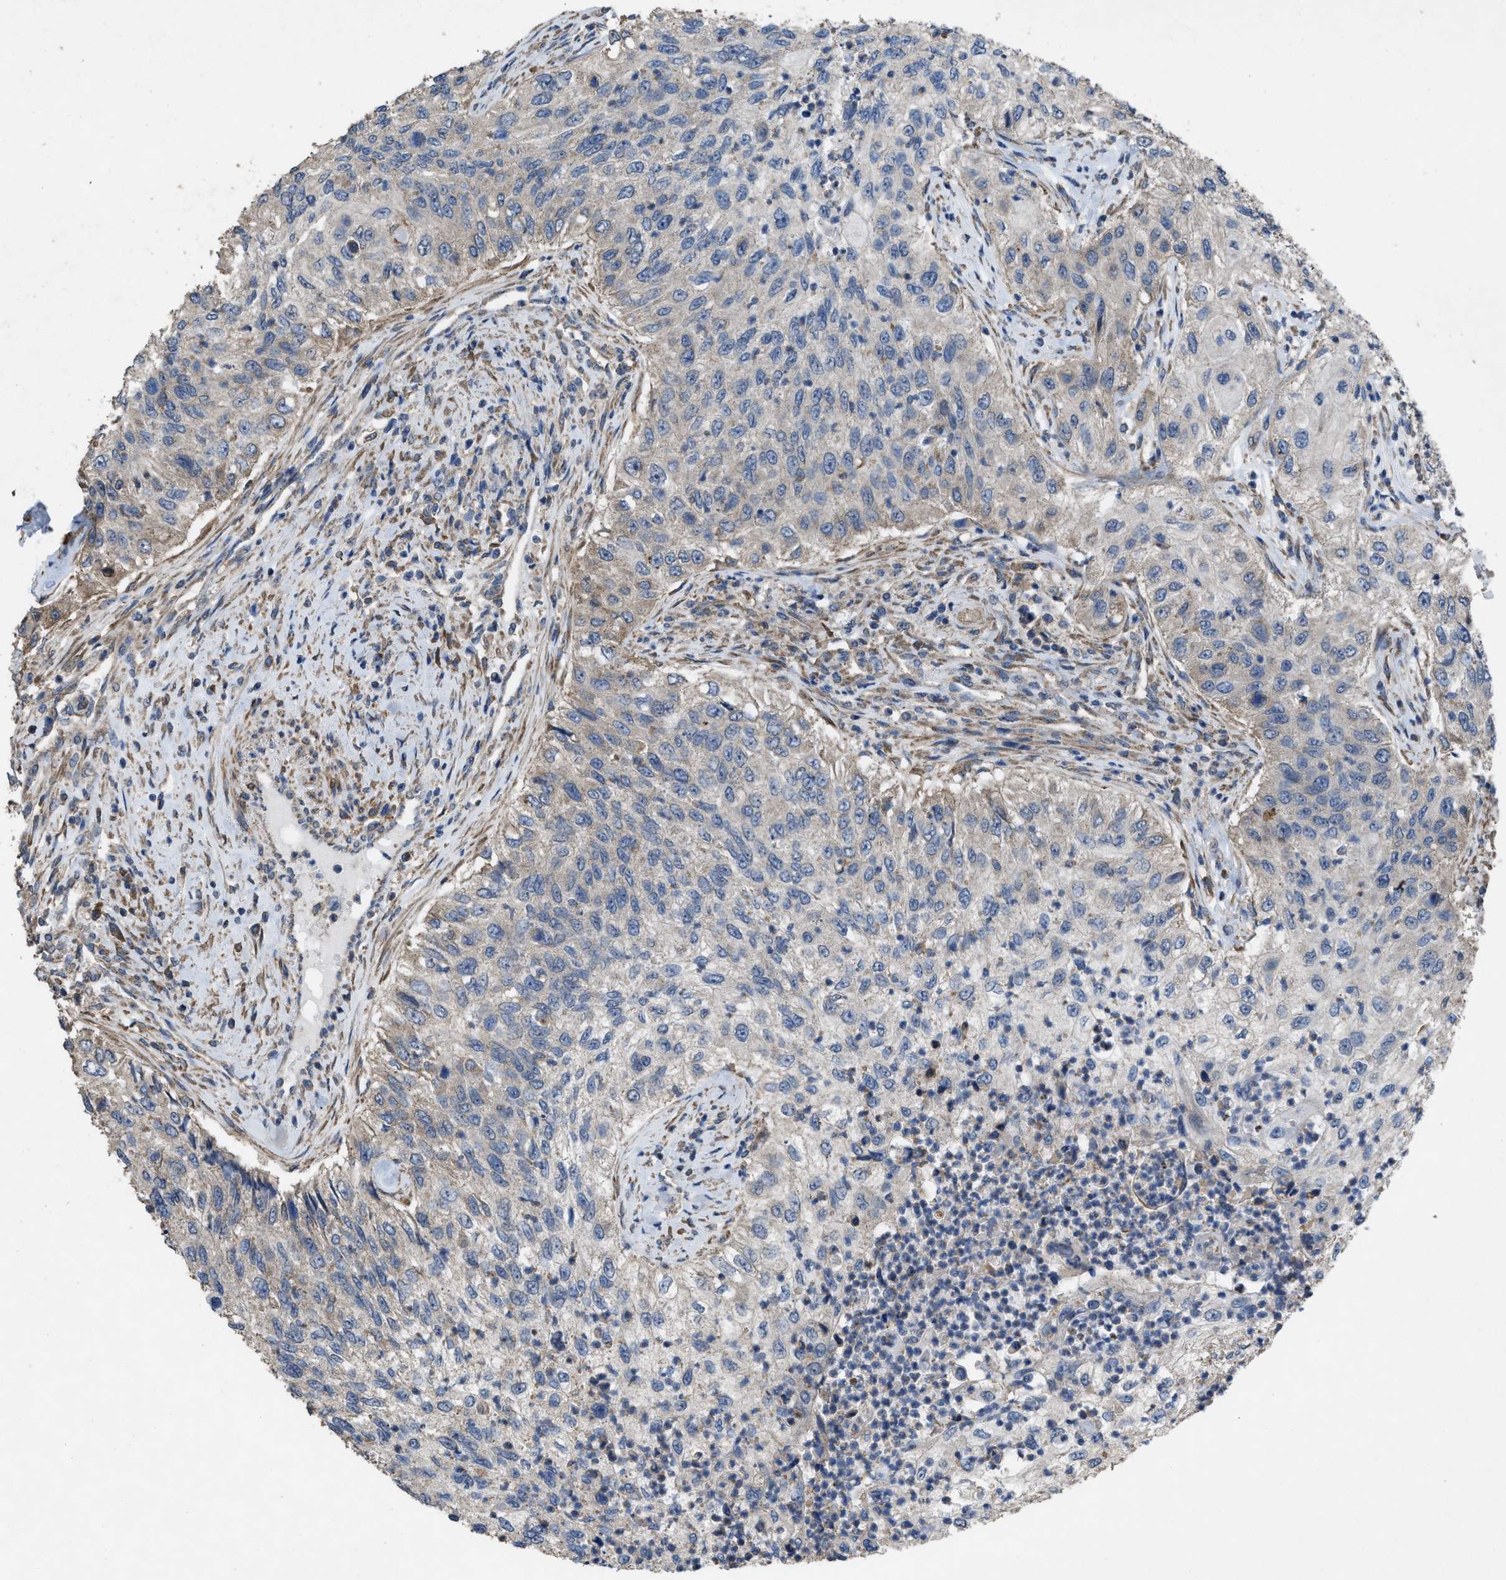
{"staining": {"intensity": "negative", "quantity": "none", "location": "none"}, "tissue": "urothelial cancer", "cell_type": "Tumor cells", "image_type": "cancer", "snomed": [{"axis": "morphology", "description": "Urothelial carcinoma, High grade"}, {"axis": "topography", "description": "Urinary bladder"}], "caption": "IHC micrograph of neoplastic tissue: urothelial cancer stained with DAB reveals no significant protein positivity in tumor cells.", "gene": "ARL6", "patient": {"sex": "female", "age": 60}}